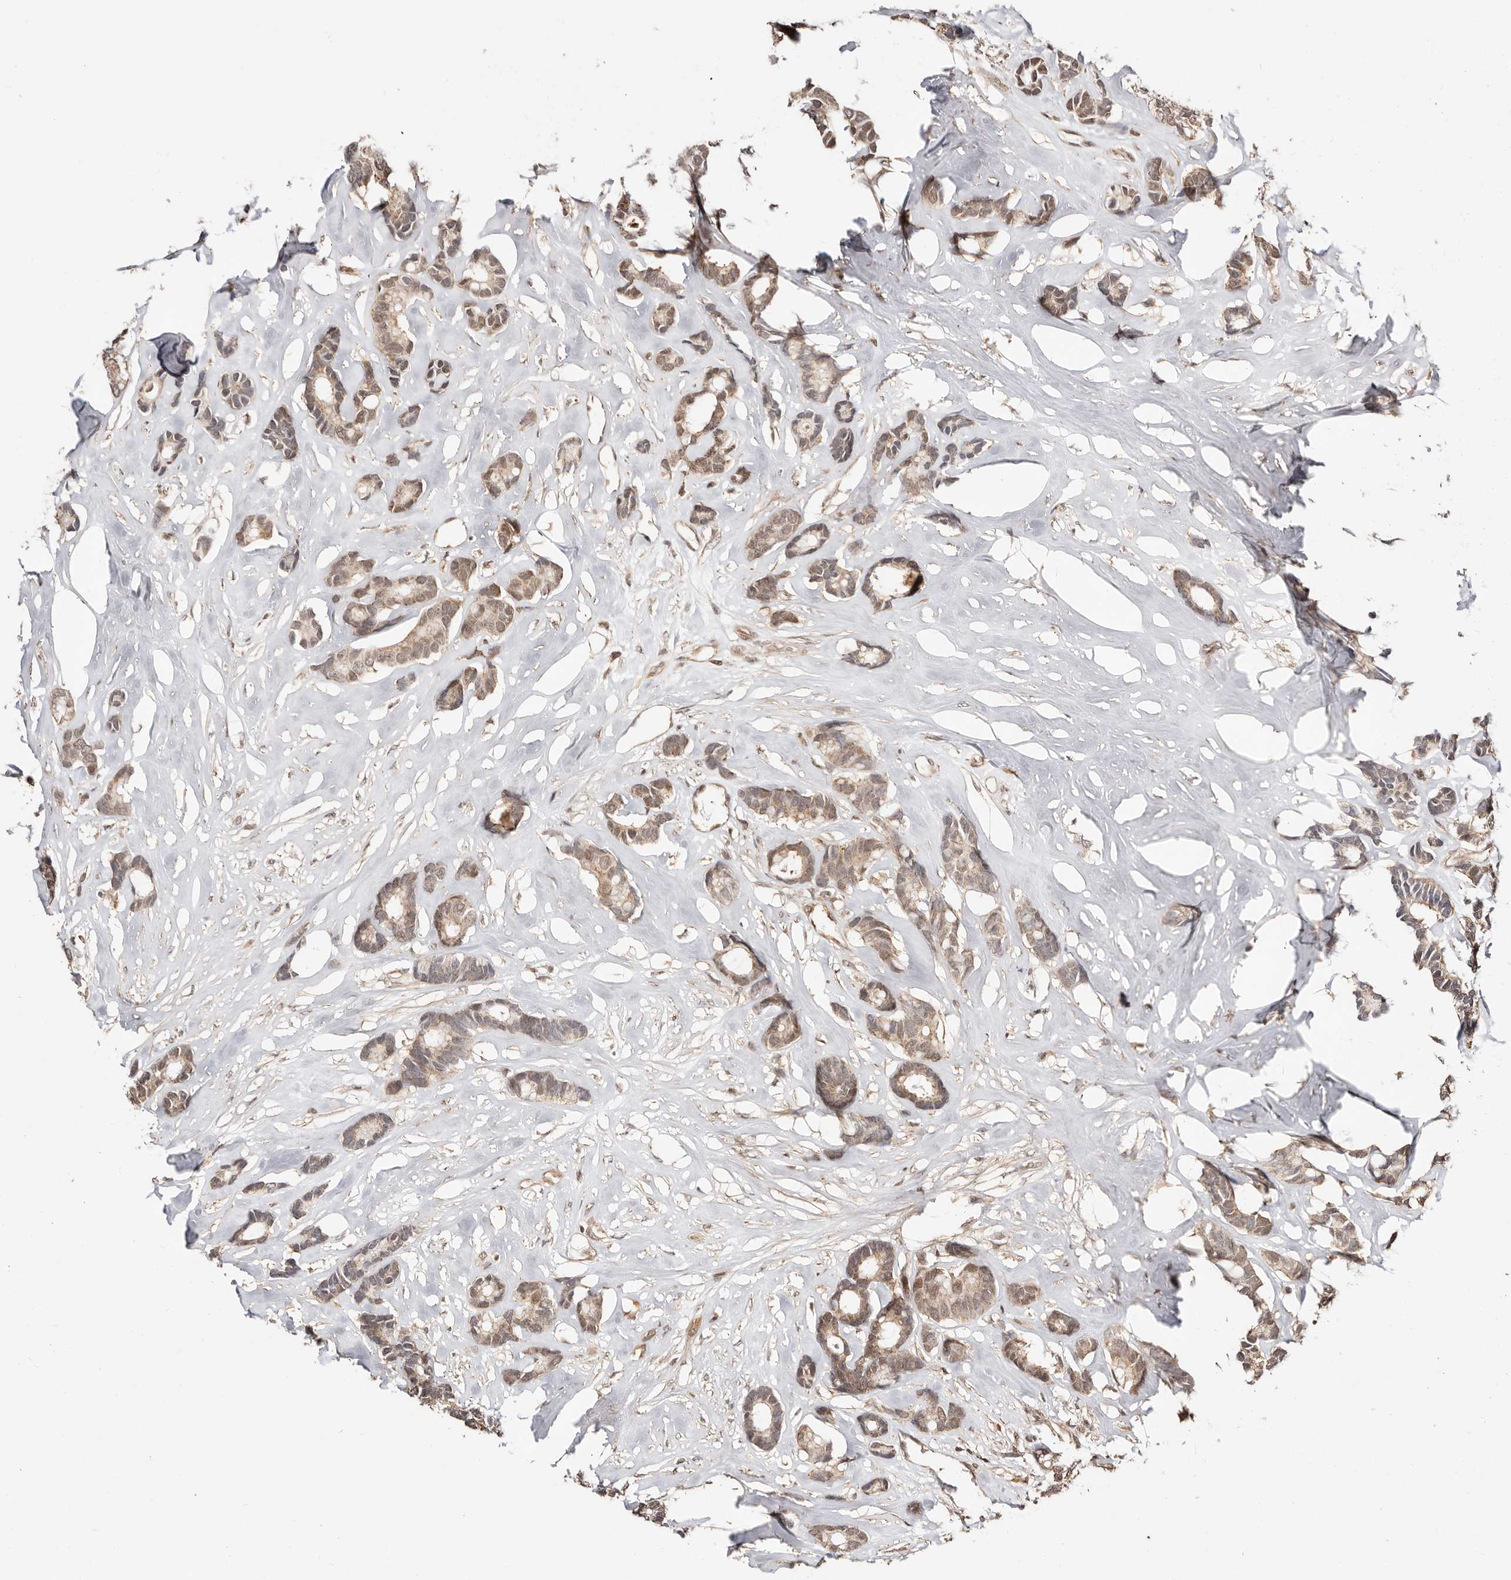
{"staining": {"intensity": "weak", "quantity": ">75%", "location": "cytoplasmic/membranous,nuclear"}, "tissue": "breast cancer", "cell_type": "Tumor cells", "image_type": "cancer", "snomed": [{"axis": "morphology", "description": "Duct carcinoma"}, {"axis": "topography", "description": "Breast"}], "caption": "Human breast cancer stained for a protein (brown) exhibits weak cytoplasmic/membranous and nuclear positive expression in about >75% of tumor cells.", "gene": "CTNNBL1", "patient": {"sex": "female", "age": 87}}